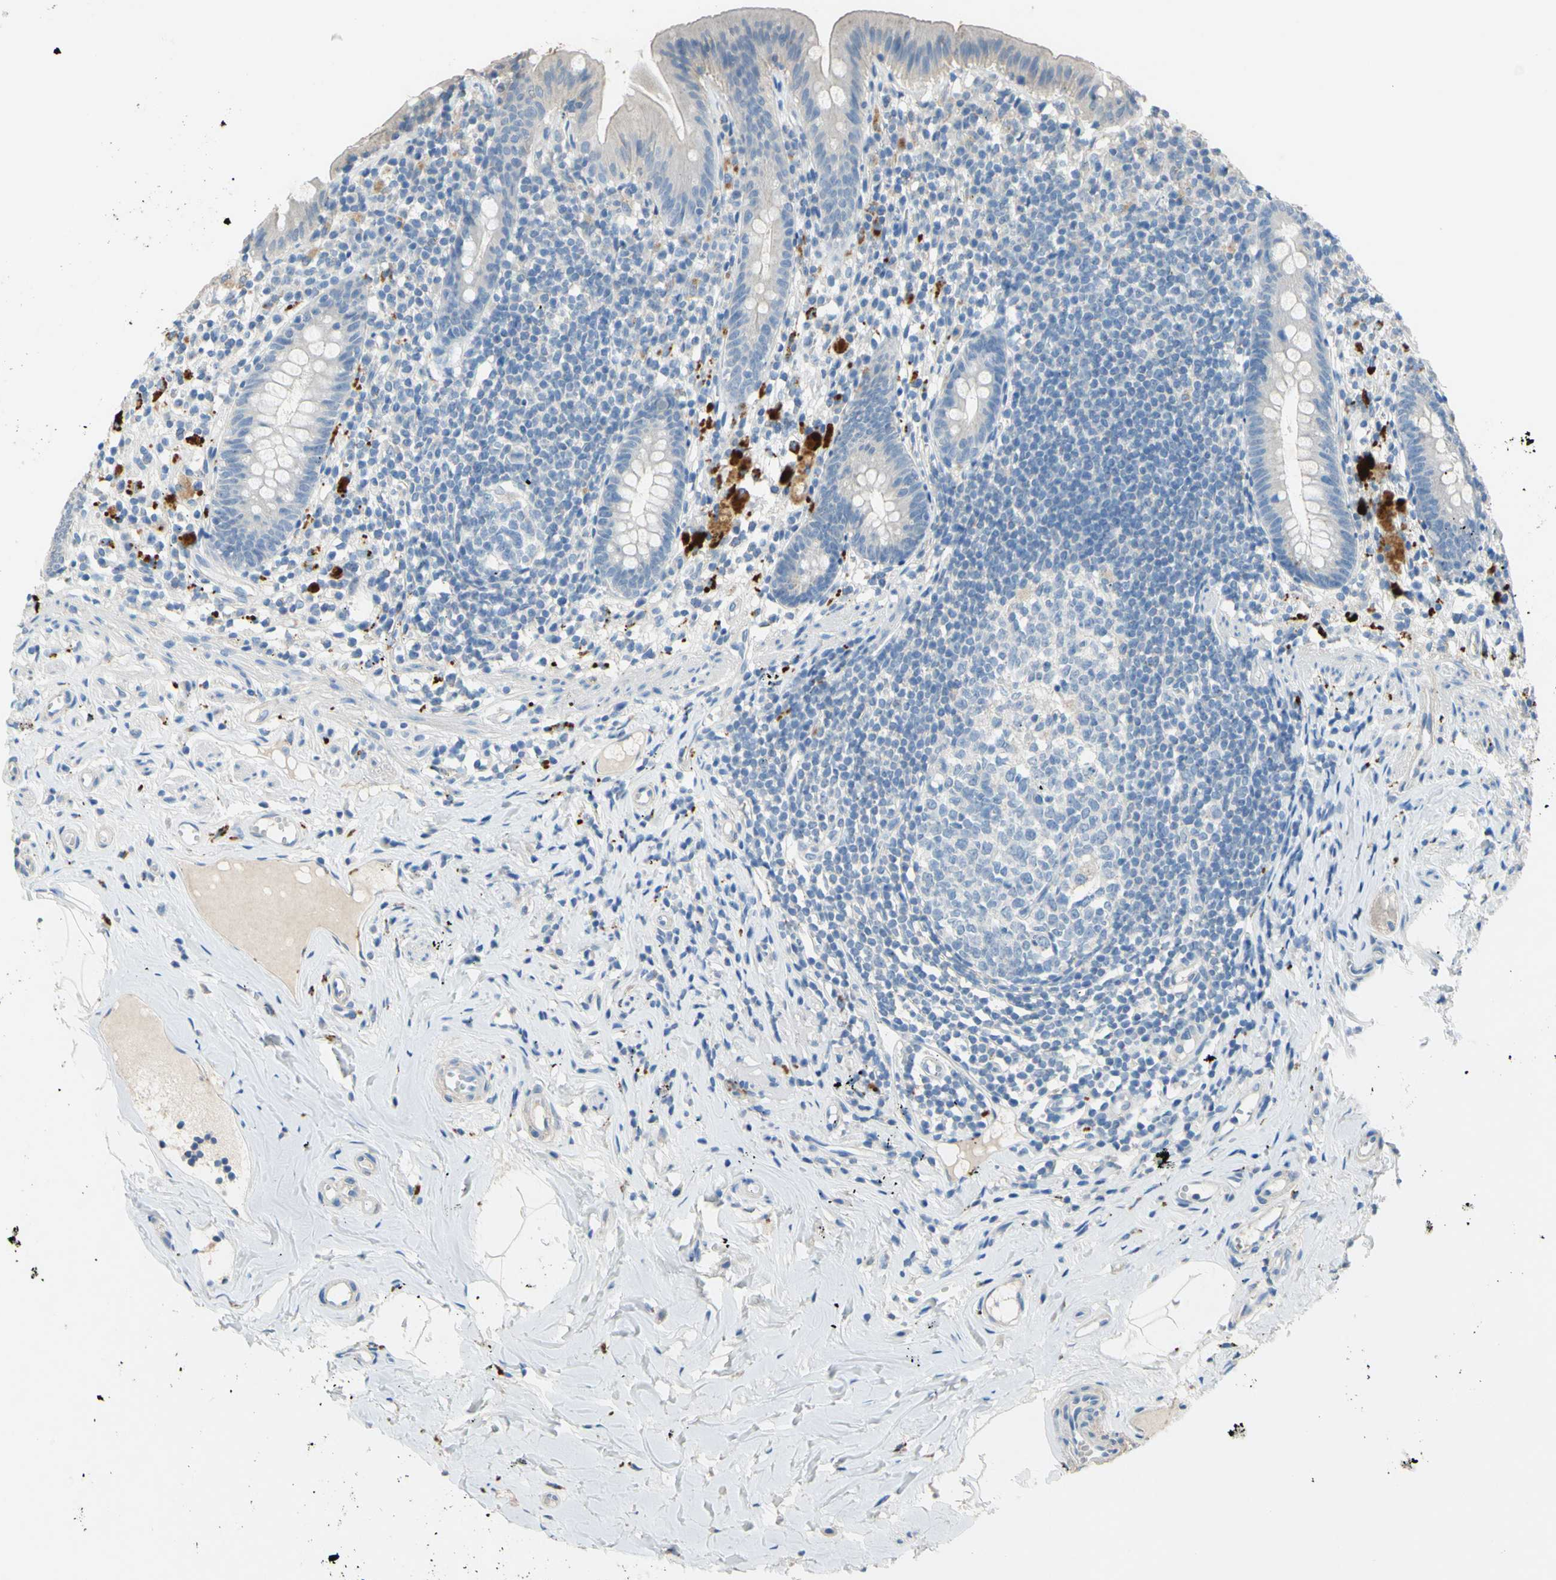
{"staining": {"intensity": "negative", "quantity": "none", "location": "none"}, "tissue": "appendix", "cell_type": "Glandular cells", "image_type": "normal", "snomed": [{"axis": "morphology", "description": "Normal tissue, NOS"}, {"axis": "topography", "description": "Appendix"}], "caption": "Protein analysis of normal appendix shows no significant positivity in glandular cells.", "gene": "CDH10", "patient": {"sex": "male", "age": 52}}